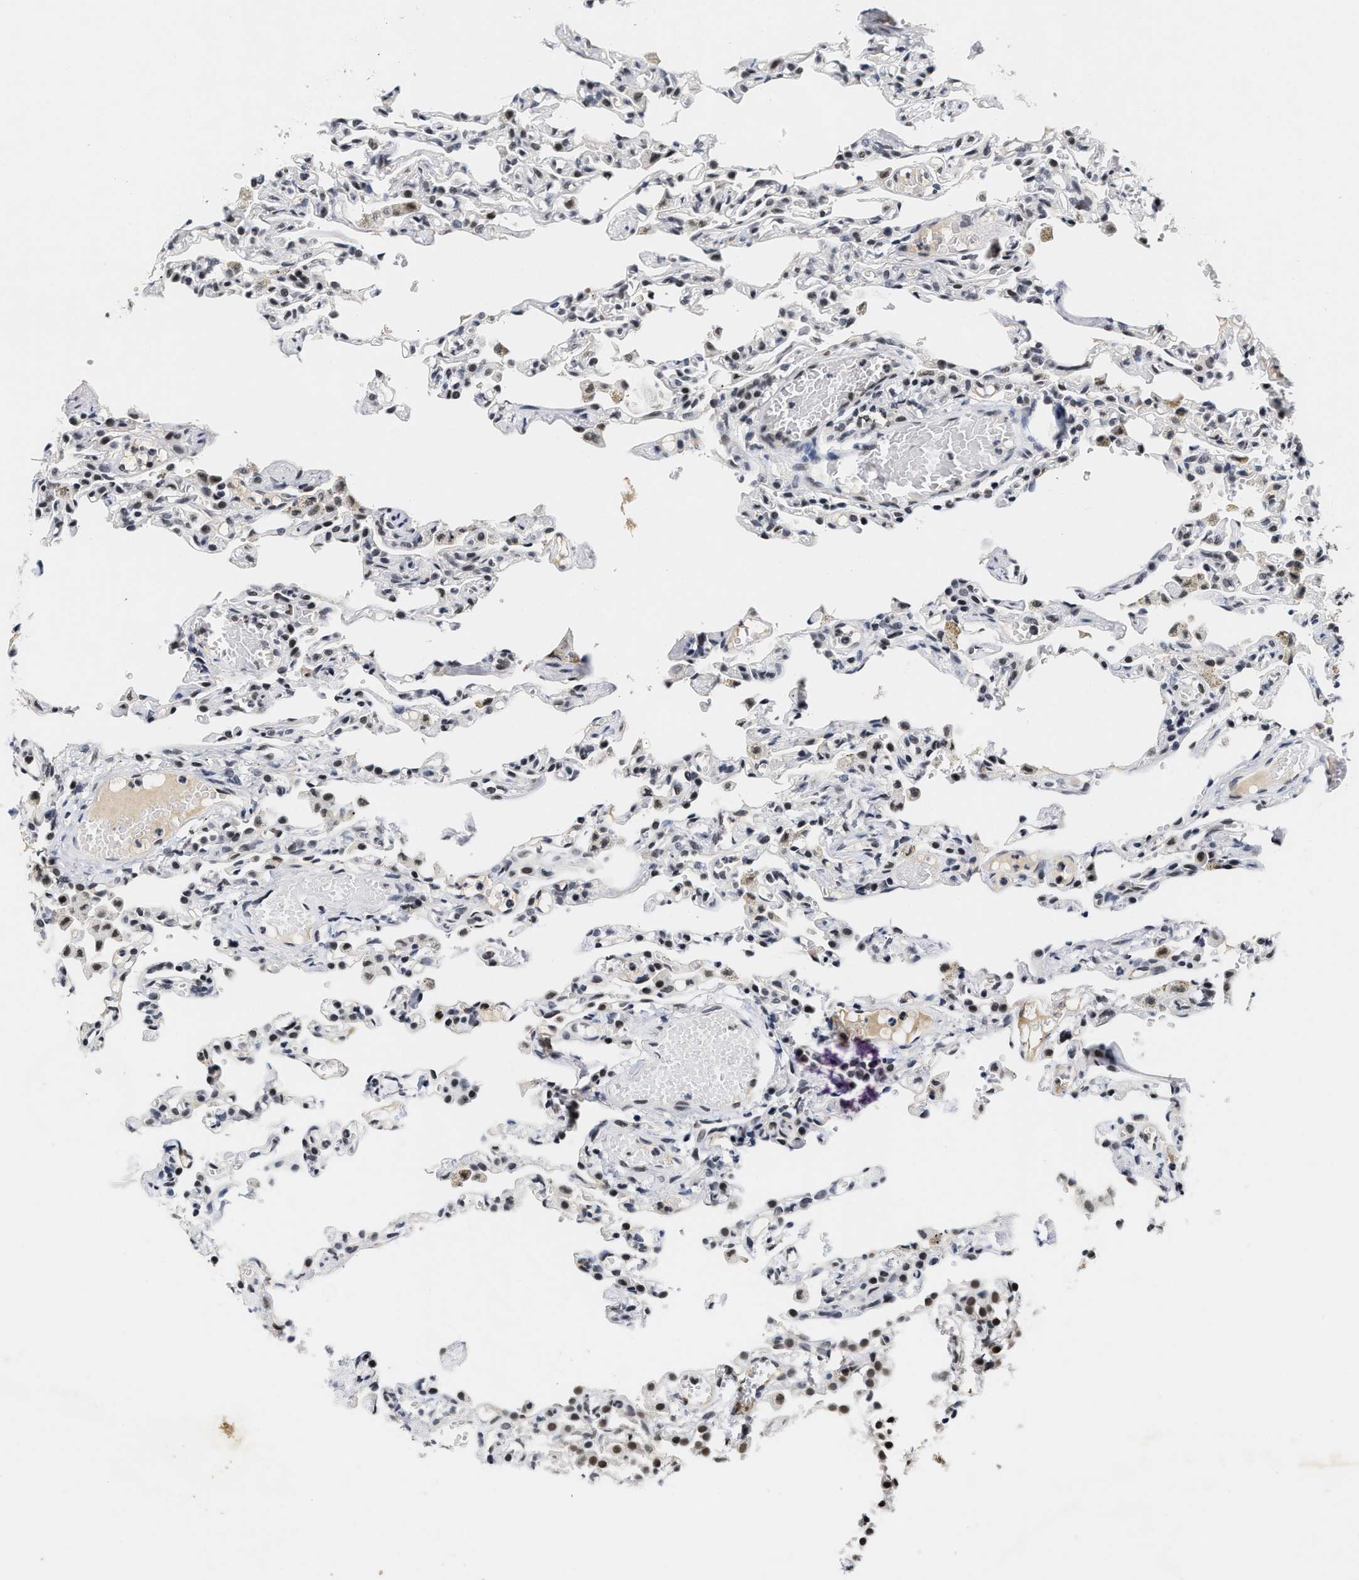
{"staining": {"intensity": "moderate", "quantity": "25%-75%", "location": "nuclear"}, "tissue": "lung", "cell_type": "Alveolar cells", "image_type": "normal", "snomed": [{"axis": "morphology", "description": "Normal tissue, NOS"}, {"axis": "topography", "description": "Lung"}], "caption": "Immunohistochemical staining of normal human lung demonstrates 25%-75% levels of moderate nuclear protein expression in approximately 25%-75% of alveolar cells.", "gene": "INIP", "patient": {"sex": "male", "age": 21}}